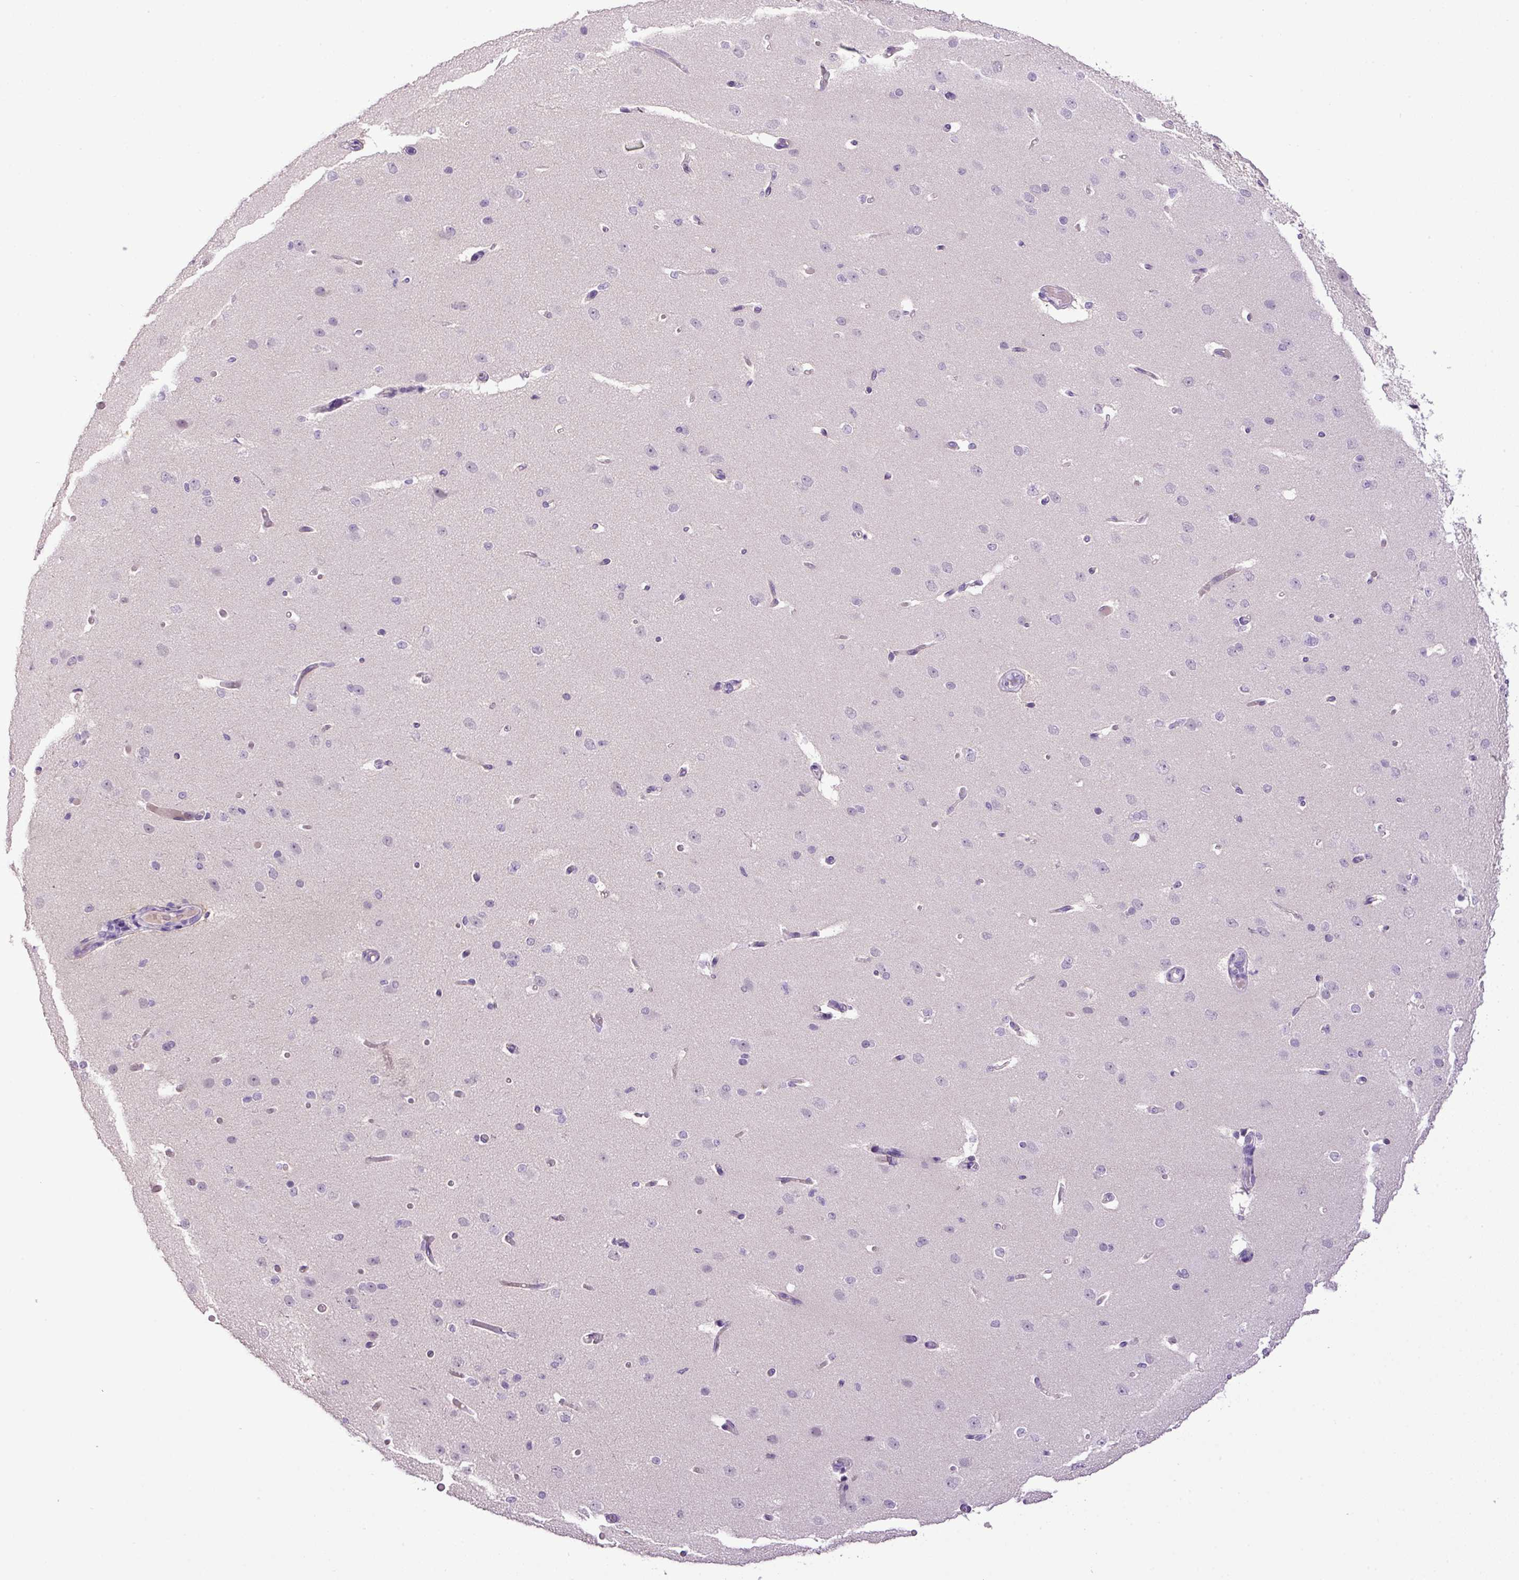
{"staining": {"intensity": "negative", "quantity": "none", "location": "none"}, "tissue": "cerebral cortex", "cell_type": "Endothelial cells", "image_type": "normal", "snomed": [{"axis": "morphology", "description": "Normal tissue, NOS"}, {"axis": "morphology", "description": "Inflammation, NOS"}, {"axis": "topography", "description": "Cerebral cortex"}], "caption": "Immunohistochemistry (IHC) histopathology image of benign cerebral cortex: cerebral cortex stained with DAB (3,3'-diaminobenzidine) reveals no significant protein positivity in endothelial cells.", "gene": "HTR3E", "patient": {"sex": "male", "age": 6}}